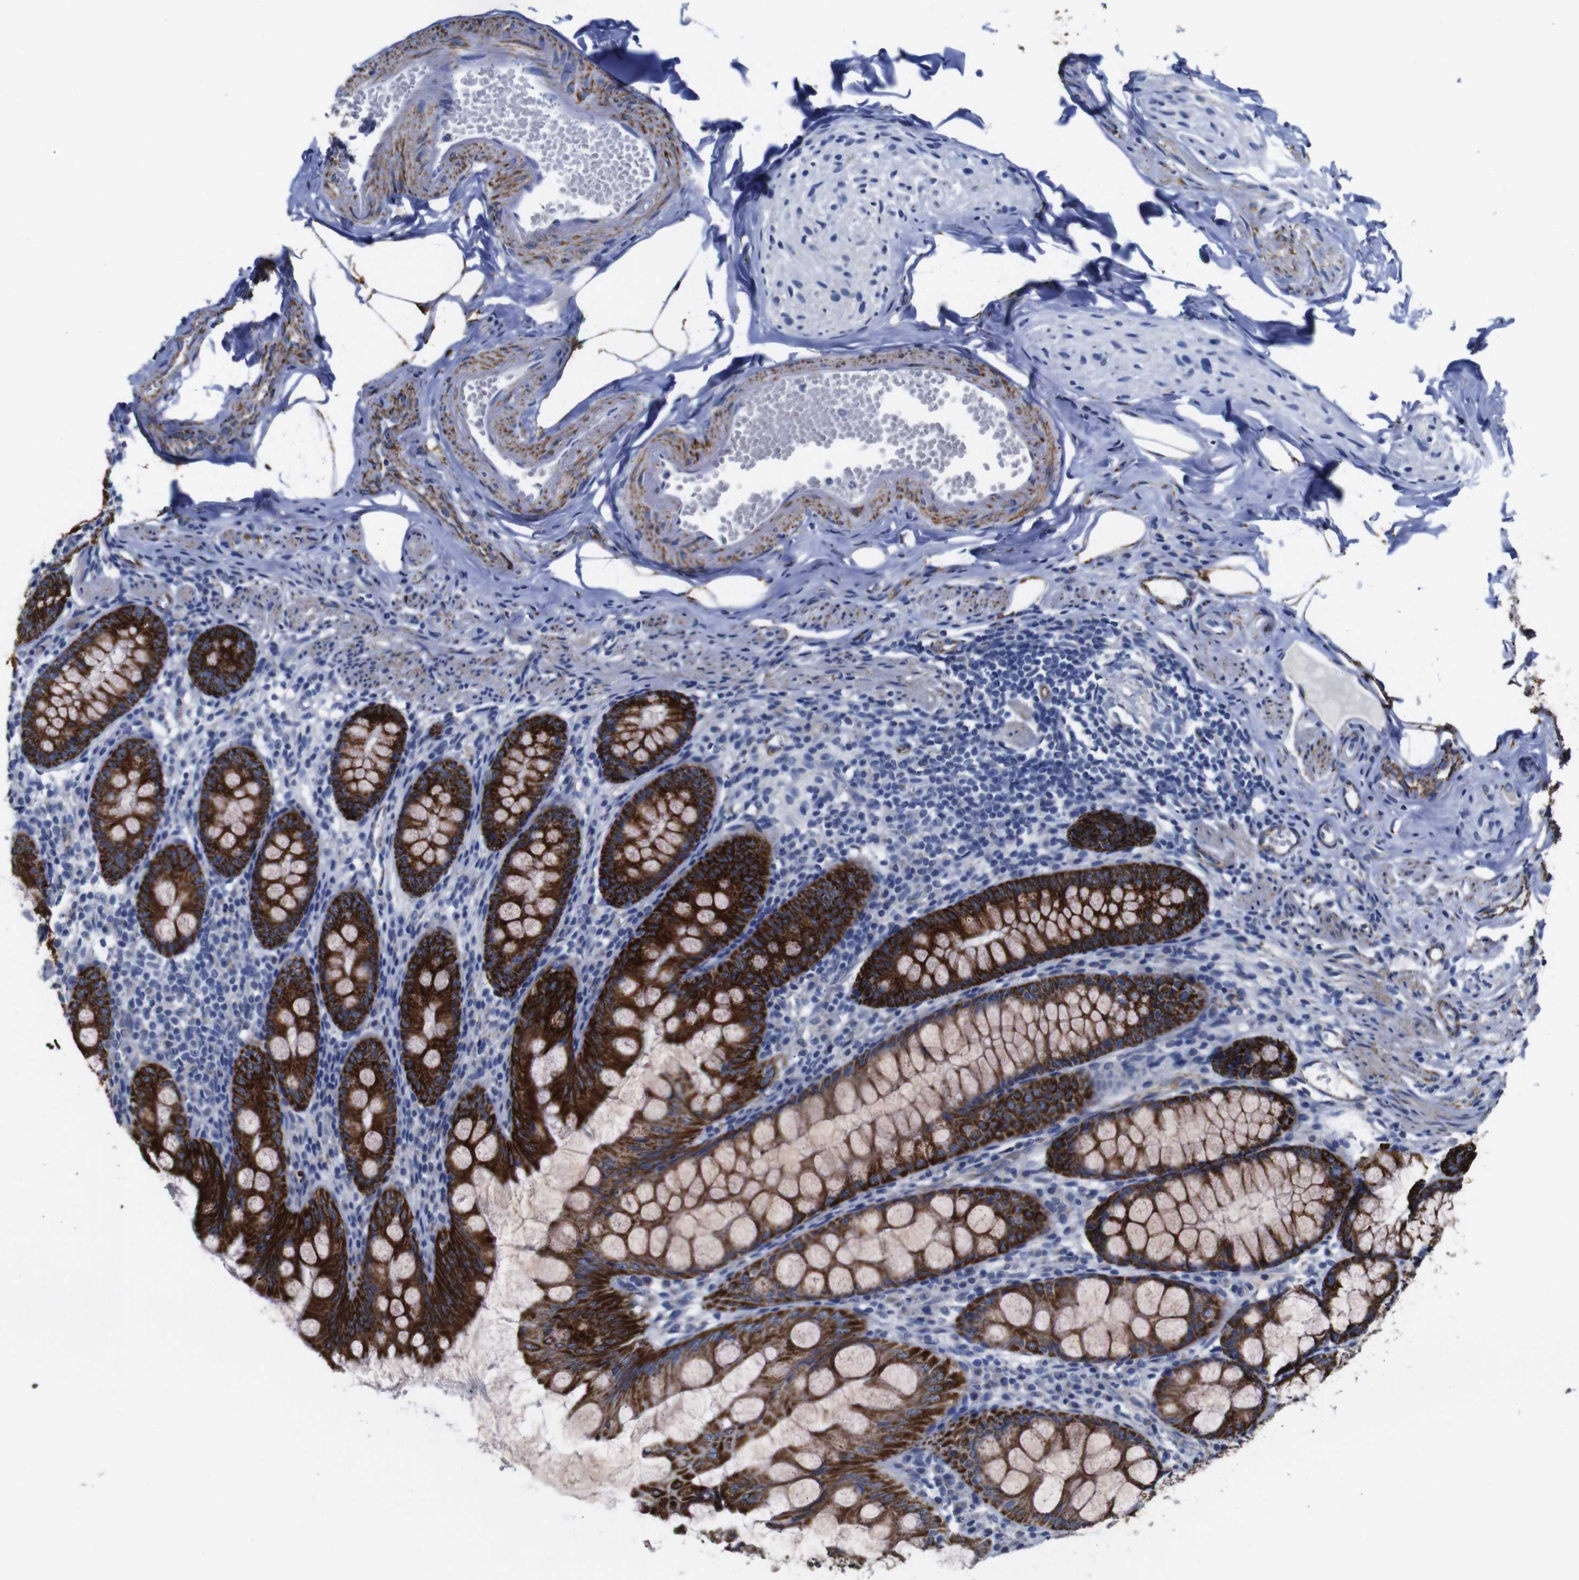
{"staining": {"intensity": "moderate", "quantity": ">75%", "location": "cytoplasmic/membranous"}, "tissue": "appendix", "cell_type": "Glandular cells", "image_type": "normal", "snomed": [{"axis": "morphology", "description": "Normal tissue, NOS"}, {"axis": "topography", "description": "Appendix"}], "caption": "IHC (DAB (3,3'-diaminobenzidine)) staining of unremarkable human appendix reveals moderate cytoplasmic/membranous protein staining in about >75% of glandular cells. Using DAB (3,3'-diaminobenzidine) (brown) and hematoxylin (blue) stains, captured at high magnification using brightfield microscopy.", "gene": "MAOA", "patient": {"sex": "female", "age": 77}}